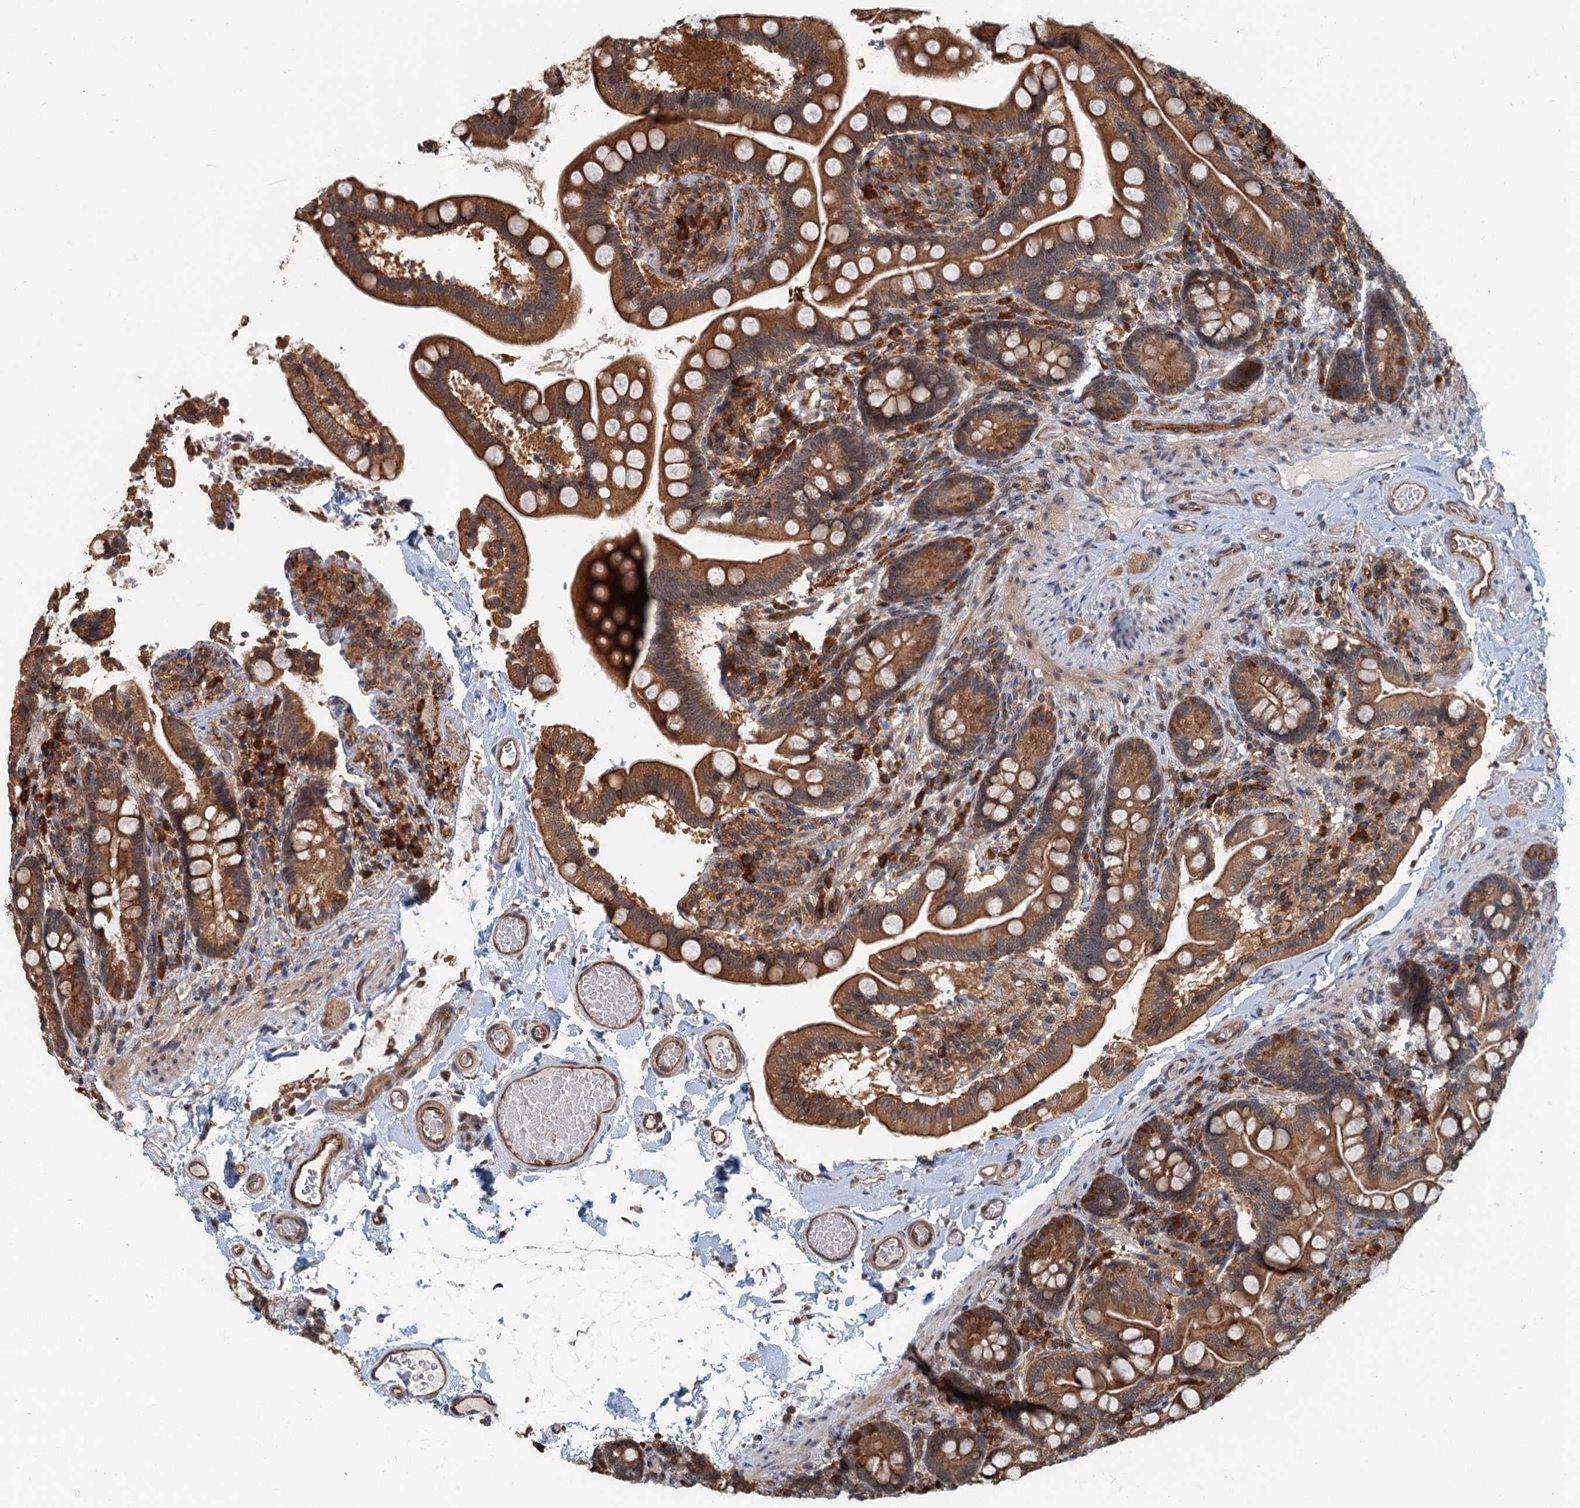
{"staining": {"intensity": "moderate", "quantity": ">75%", "location": "cytoplasmic/membranous"}, "tissue": "small intestine", "cell_type": "Glandular cells", "image_type": "normal", "snomed": [{"axis": "morphology", "description": "Normal tissue, NOS"}, {"axis": "topography", "description": "Small intestine"}], "caption": "This image demonstrates immunohistochemistry staining of normal small intestine, with medium moderate cytoplasmic/membranous expression in approximately >75% of glandular cells.", "gene": "ZNF527", "patient": {"sex": "female", "age": 64}}